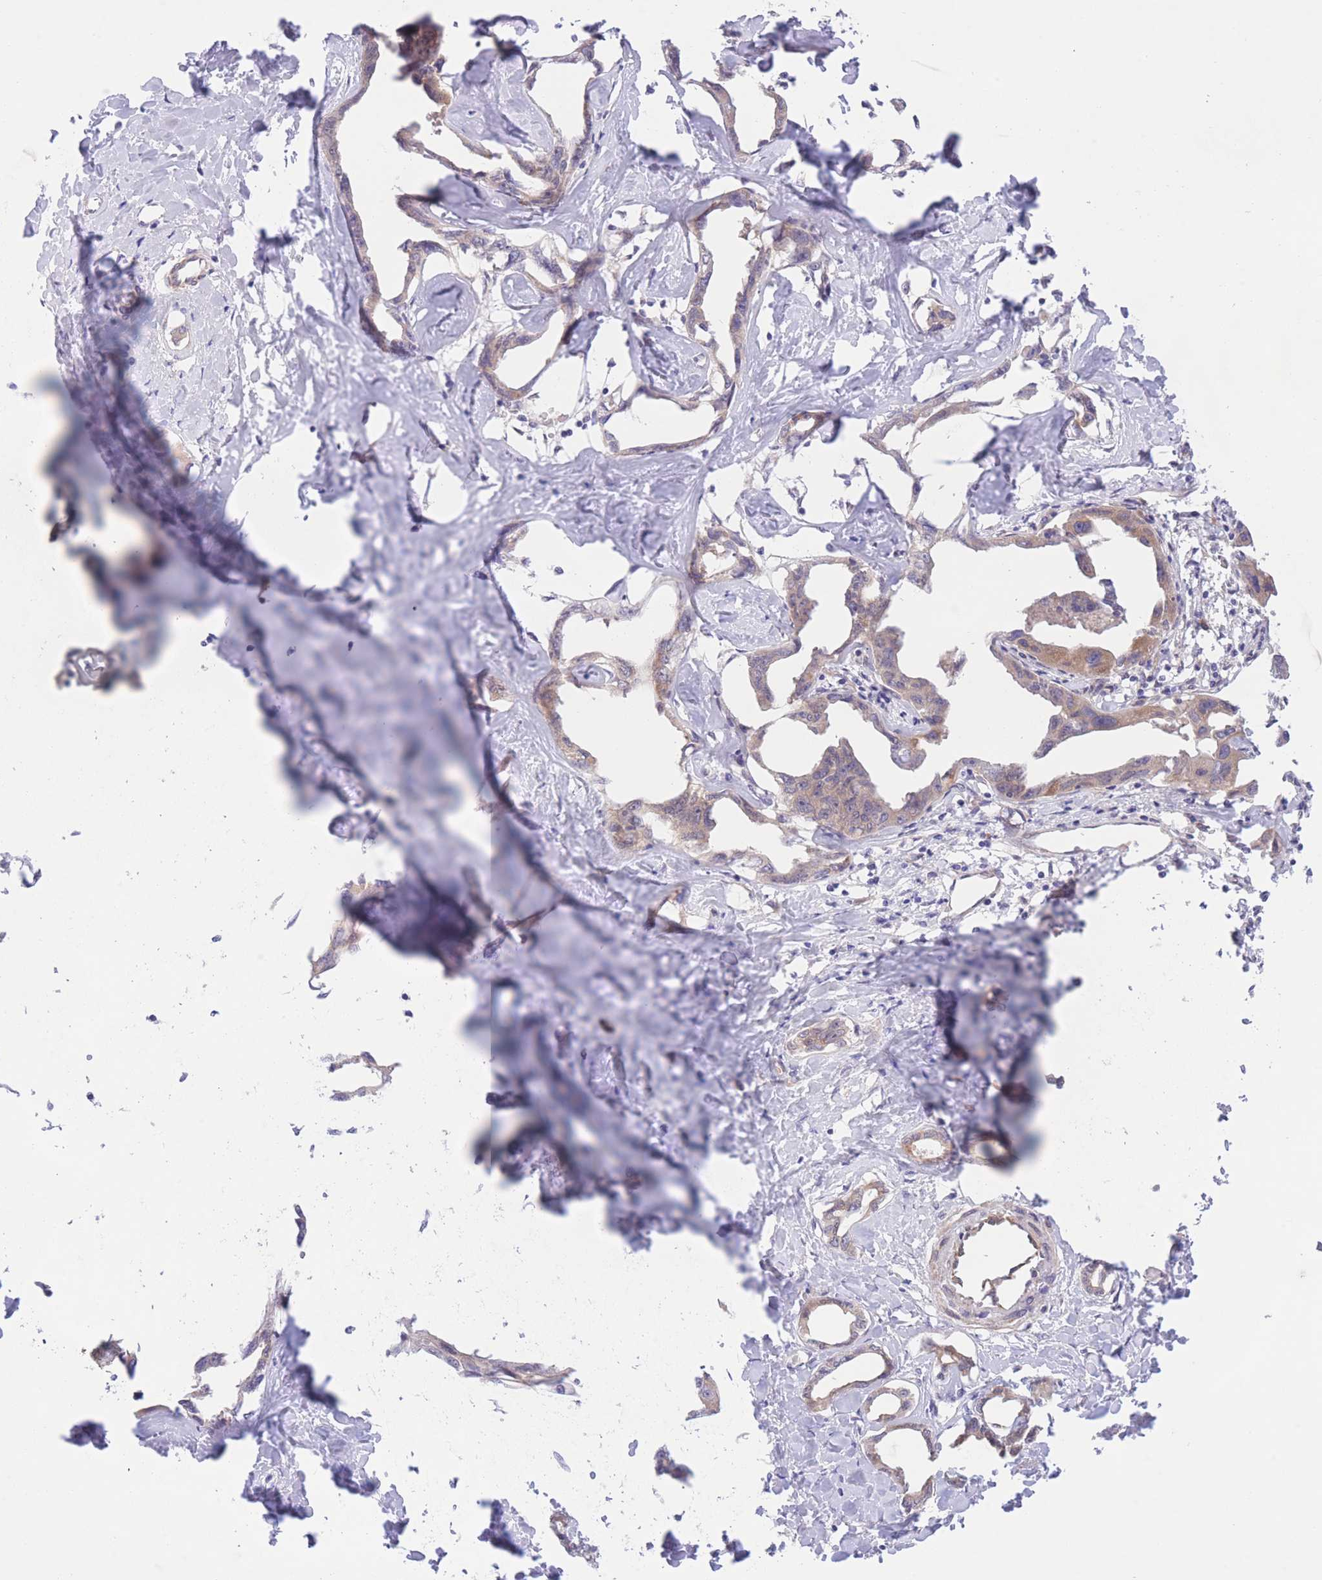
{"staining": {"intensity": "weak", "quantity": ">75%", "location": "cytoplasmic/membranous"}, "tissue": "liver cancer", "cell_type": "Tumor cells", "image_type": "cancer", "snomed": [{"axis": "morphology", "description": "Cholangiocarcinoma"}, {"axis": "topography", "description": "Liver"}], "caption": "Immunohistochemistry histopathology image of neoplastic tissue: liver cholangiocarcinoma stained using immunohistochemistry shows low levels of weak protein expression localized specifically in the cytoplasmic/membranous of tumor cells, appearing as a cytoplasmic/membranous brown color.", "gene": "WWOX", "patient": {"sex": "male", "age": 59}}